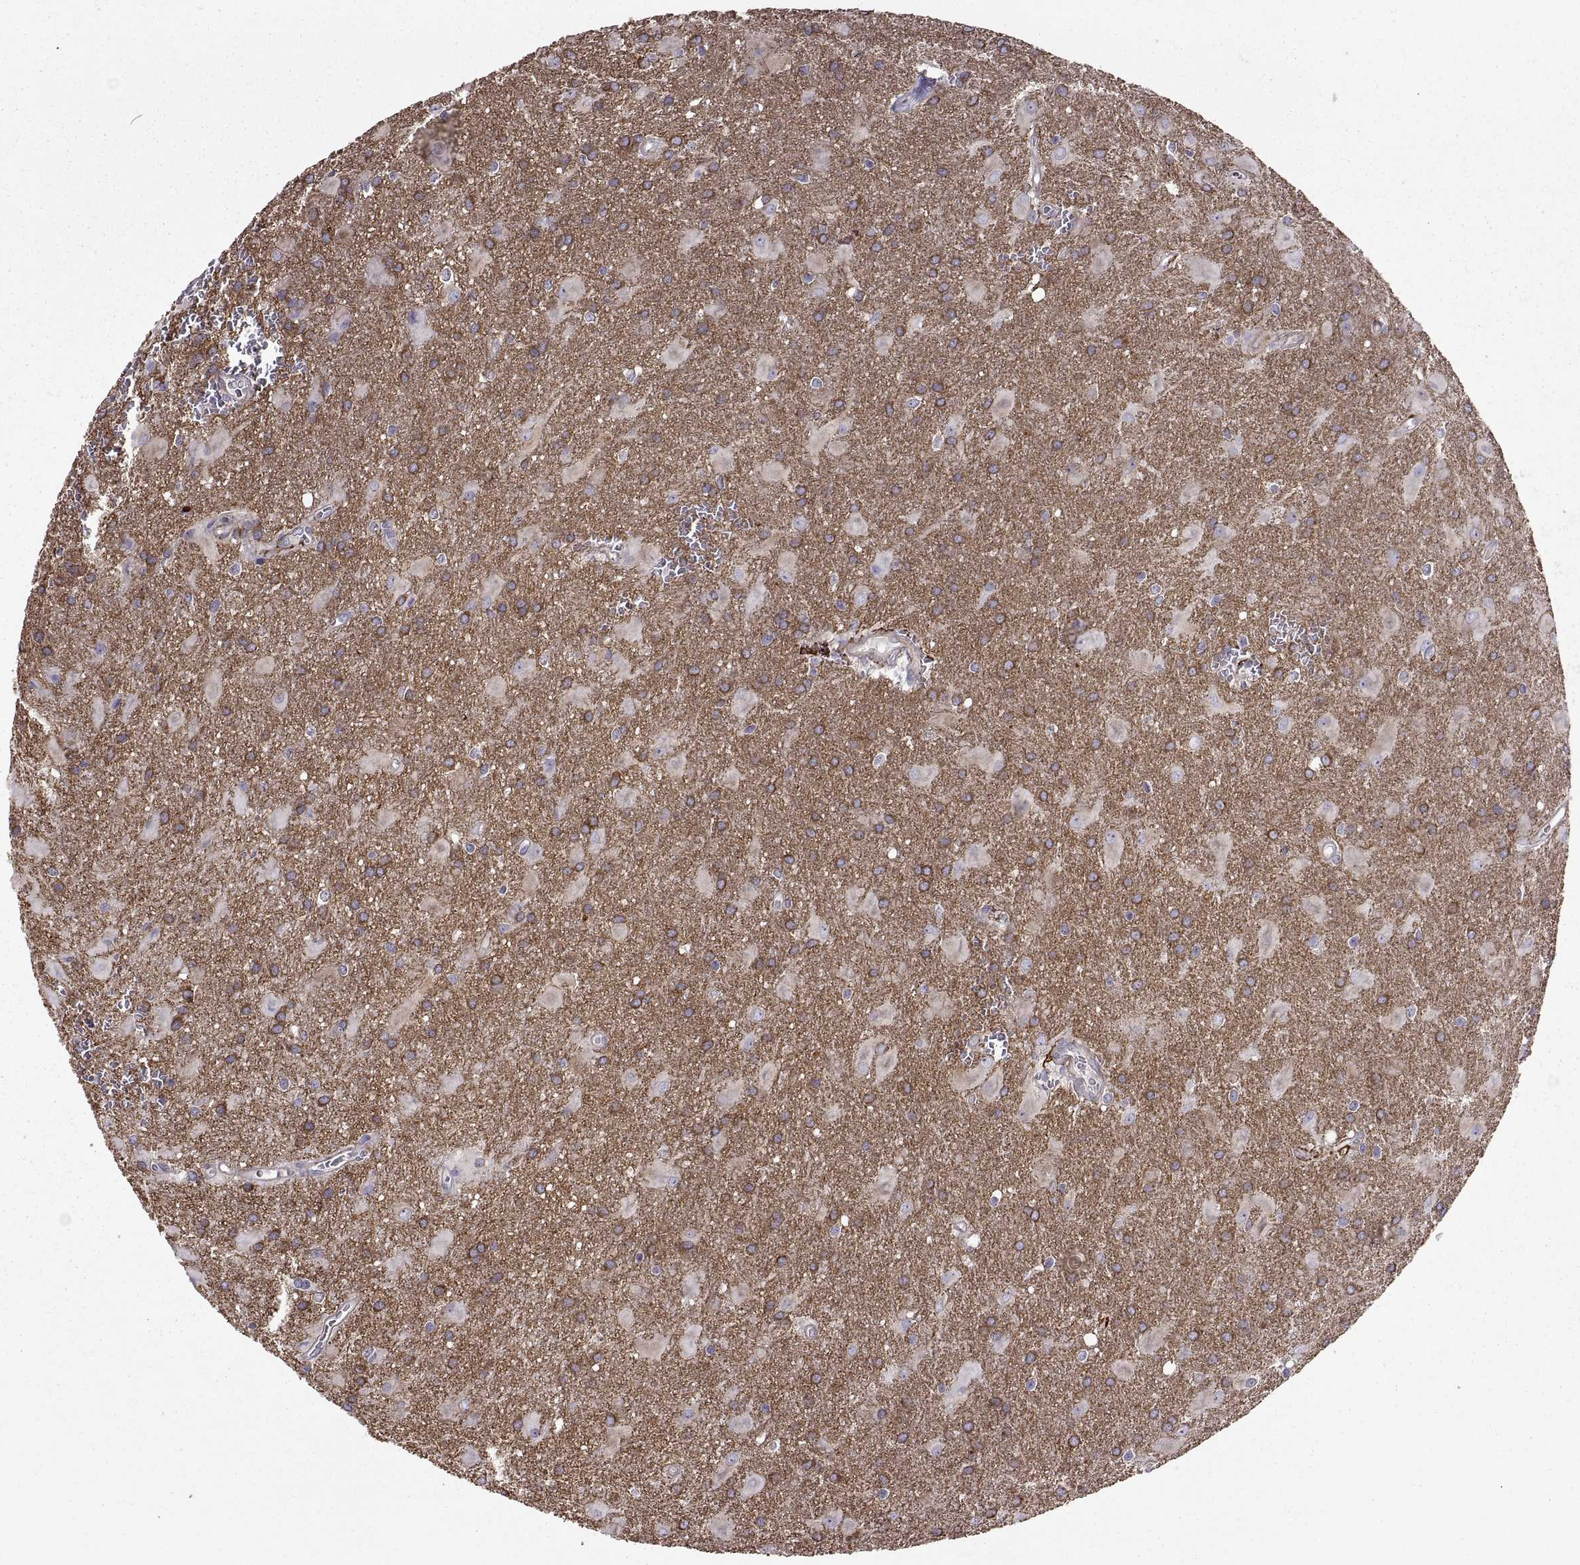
{"staining": {"intensity": "strong", "quantity": ">75%", "location": "cytoplasmic/membranous"}, "tissue": "glioma", "cell_type": "Tumor cells", "image_type": "cancer", "snomed": [{"axis": "morphology", "description": "Glioma, malignant, Low grade"}, {"axis": "topography", "description": "Brain"}], "caption": "Immunohistochemistry (IHC) staining of glioma, which exhibits high levels of strong cytoplasmic/membranous positivity in approximately >75% of tumor cells indicating strong cytoplasmic/membranous protein staining. The staining was performed using DAB (3,3'-diaminobenzidine) (brown) for protein detection and nuclei were counterstained in hematoxylin (blue).", "gene": "EMILIN2", "patient": {"sex": "male", "age": 58}}